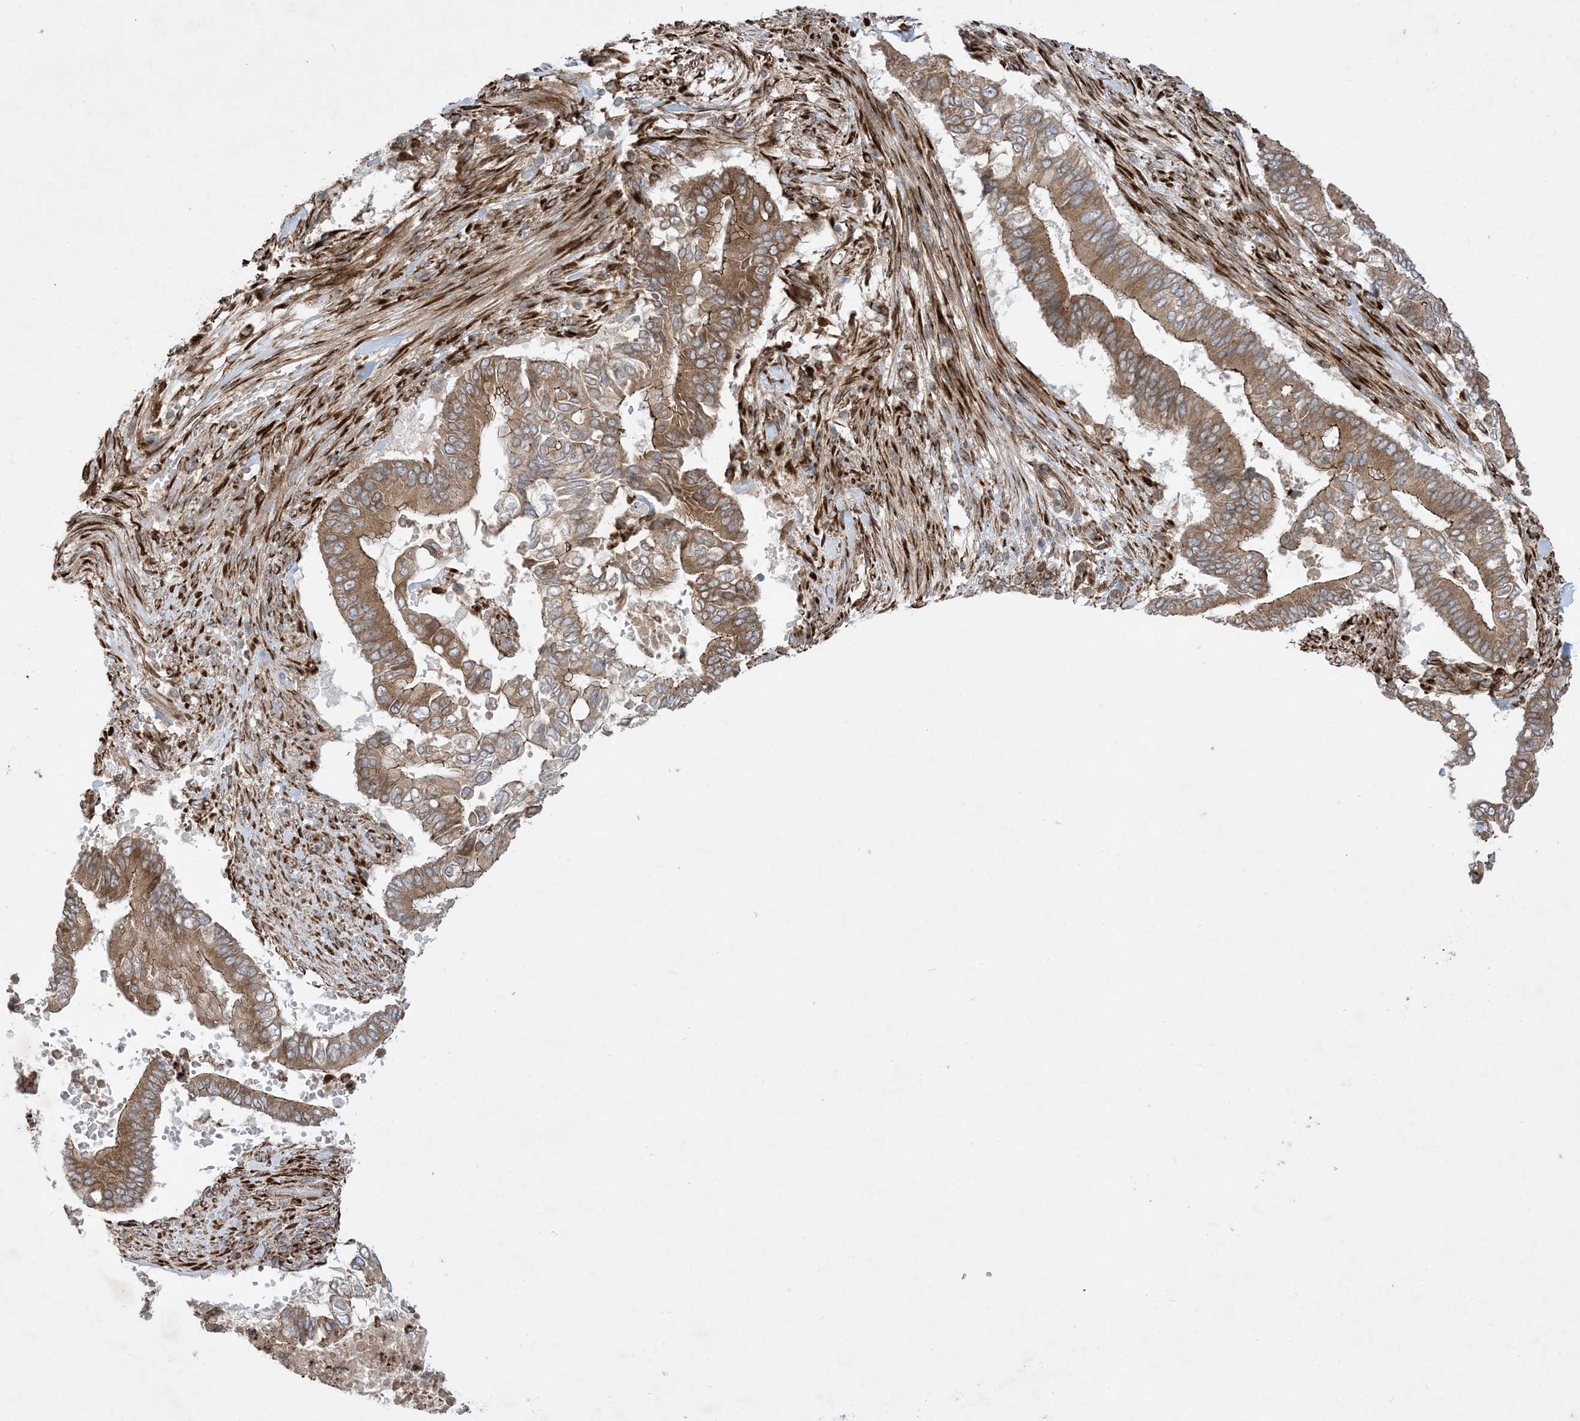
{"staining": {"intensity": "moderate", "quantity": ">75%", "location": "cytoplasmic/membranous"}, "tissue": "pancreatic cancer", "cell_type": "Tumor cells", "image_type": "cancer", "snomed": [{"axis": "morphology", "description": "Adenocarcinoma, NOS"}, {"axis": "topography", "description": "Pancreas"}], "caption": "Protein expression analysis of pancreatic cancer (adenocarcinoma) displays moderate cytoplasmic/membranous positivity in approximately >75% of tumor cells.", "gene": "OTOP1", "patient": {"sex": "male", "age": 68}}